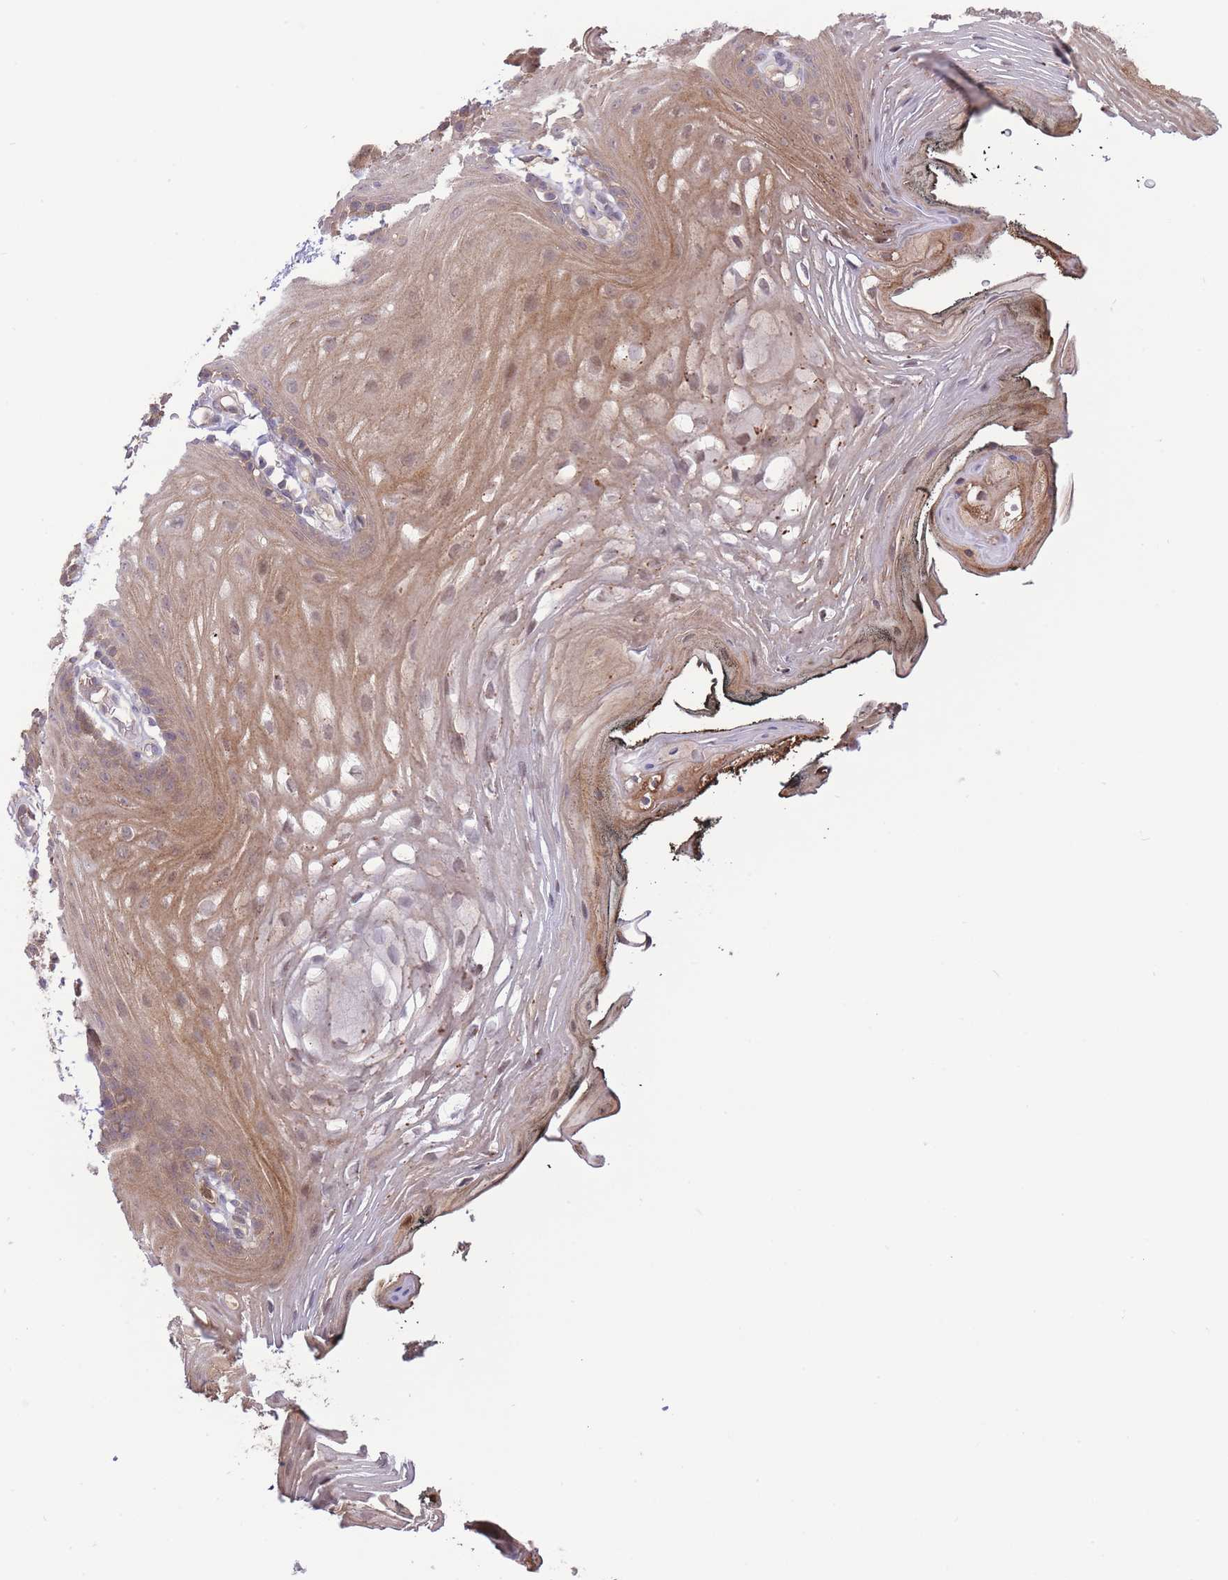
{"staining": {"intensity": "moderate", "quantity": "<25%", "location": "cytoplasmic/membranous"}, "tissue": "oral mucosa", "cell_type": "Squamous epithelial cells", "image_type": "normal", "snomed": [{"axis": "morphology", "description": "Normal tissue, NOS"}, {"axis": "topography", "description": "Oral tissue"}, {"axis": "topography", "description": "Tounge, NOS"}], "caption": "Approximately <25% of squamous epithelial cells in normal oral mucosa show moderate cytoplasmic/membranous protein positivity as visualized by brown immunohistochemical staining.", "gene": "ZNF304", "patient": {"sex": "female", "age": 81}}